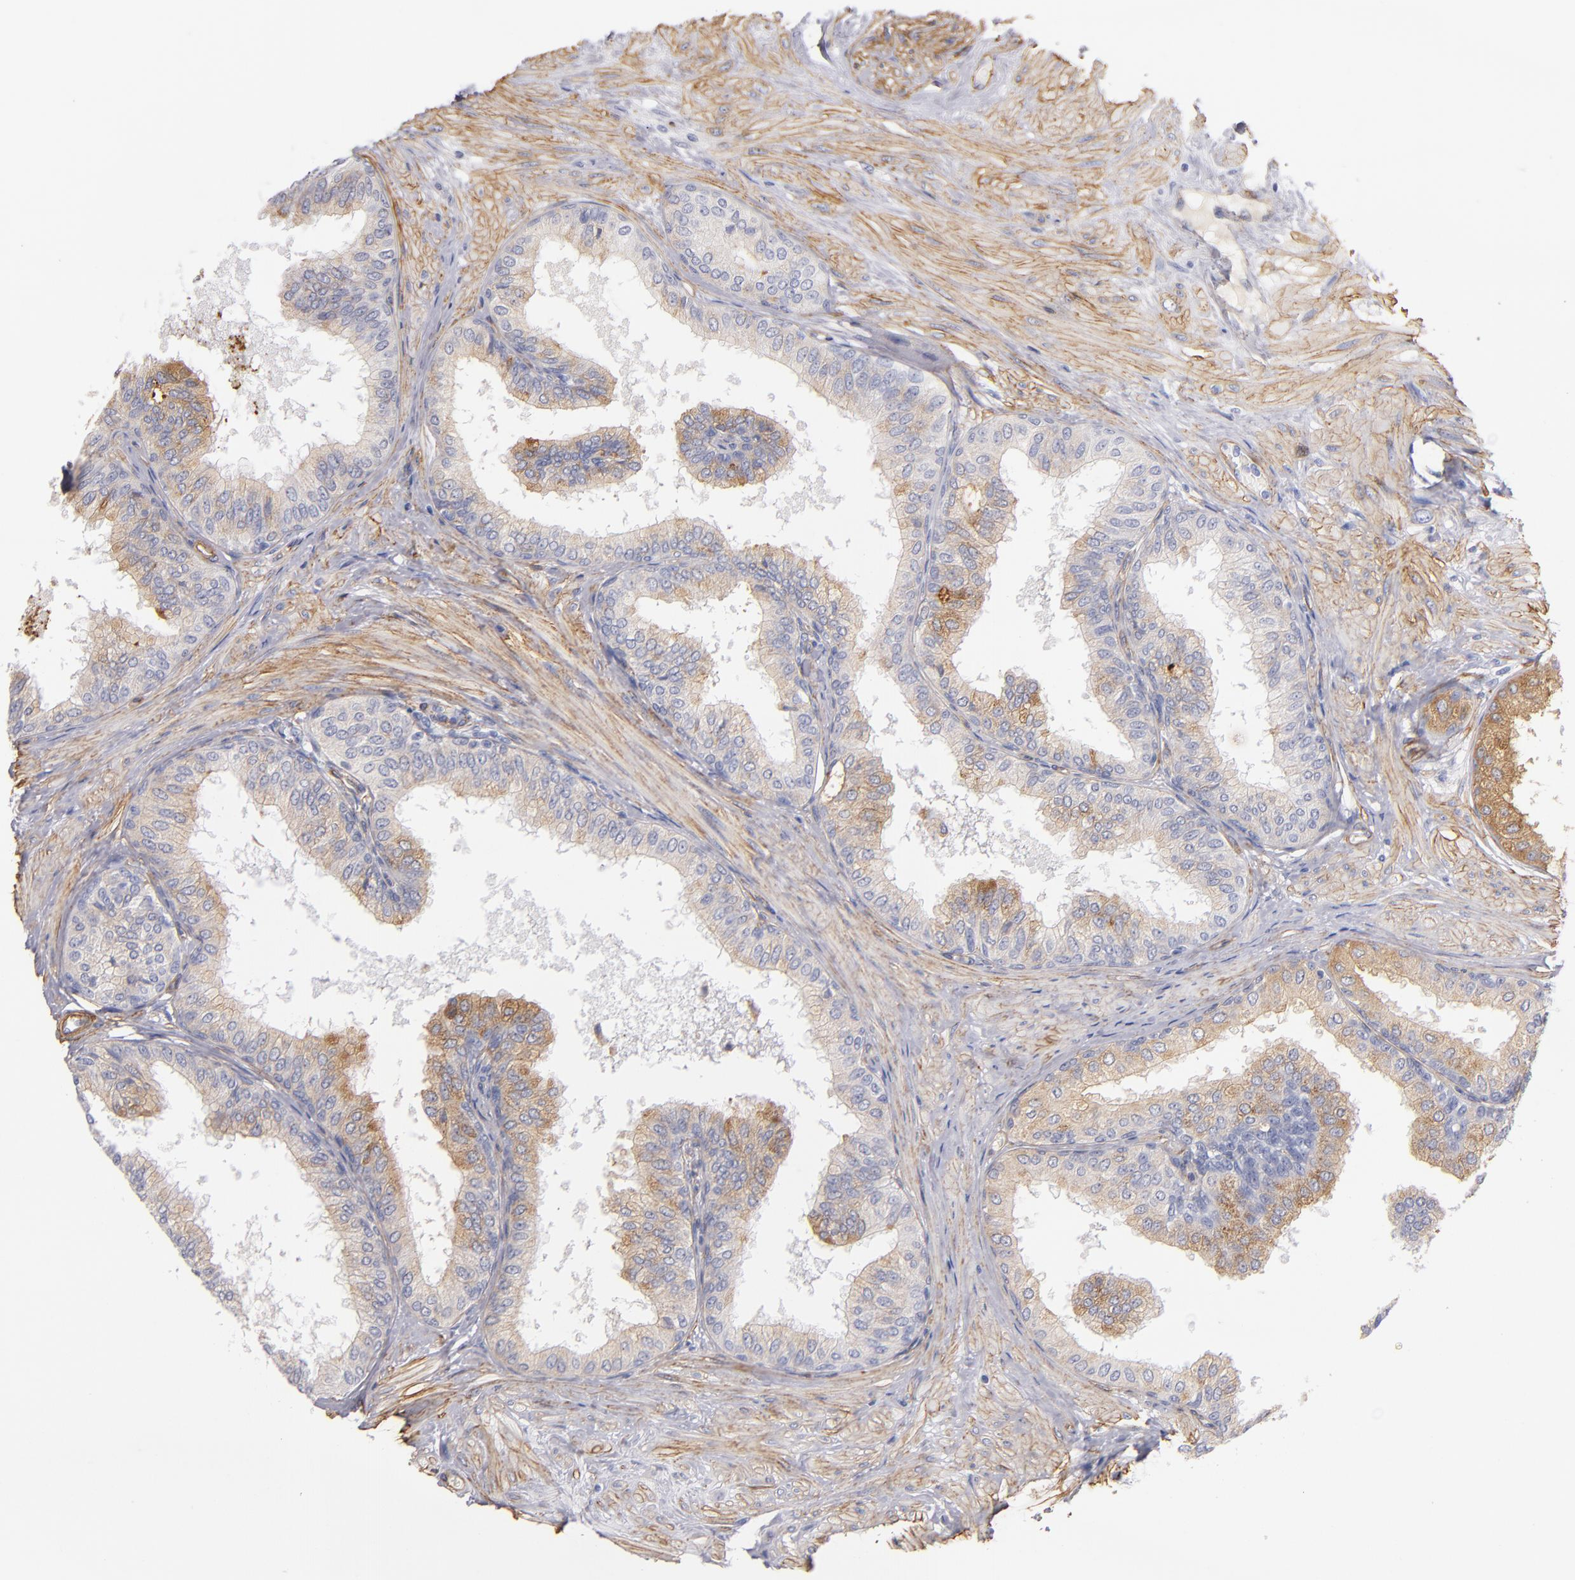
{"staining": {"intensity": "weak", "quantity": ">75%", "location": "cytoplasmic/membranous"}, "tissue": "prostate", "cell_type": "Glandular cells", "image_type": "normal", "snomed": [{"axis": "morphology", "description": "Normal tissue, NOS"}, {"axis": "topography", "description": "Prostate"}], "caption": "A histopathology image showing weak cytoplasmic/membranous expression in about >75% of glandular cells in benign prostate, as visualized by brown immunohistochemical staining.", "gene": "LAMC1", "patient": {"sex": "male", "age": 60}}